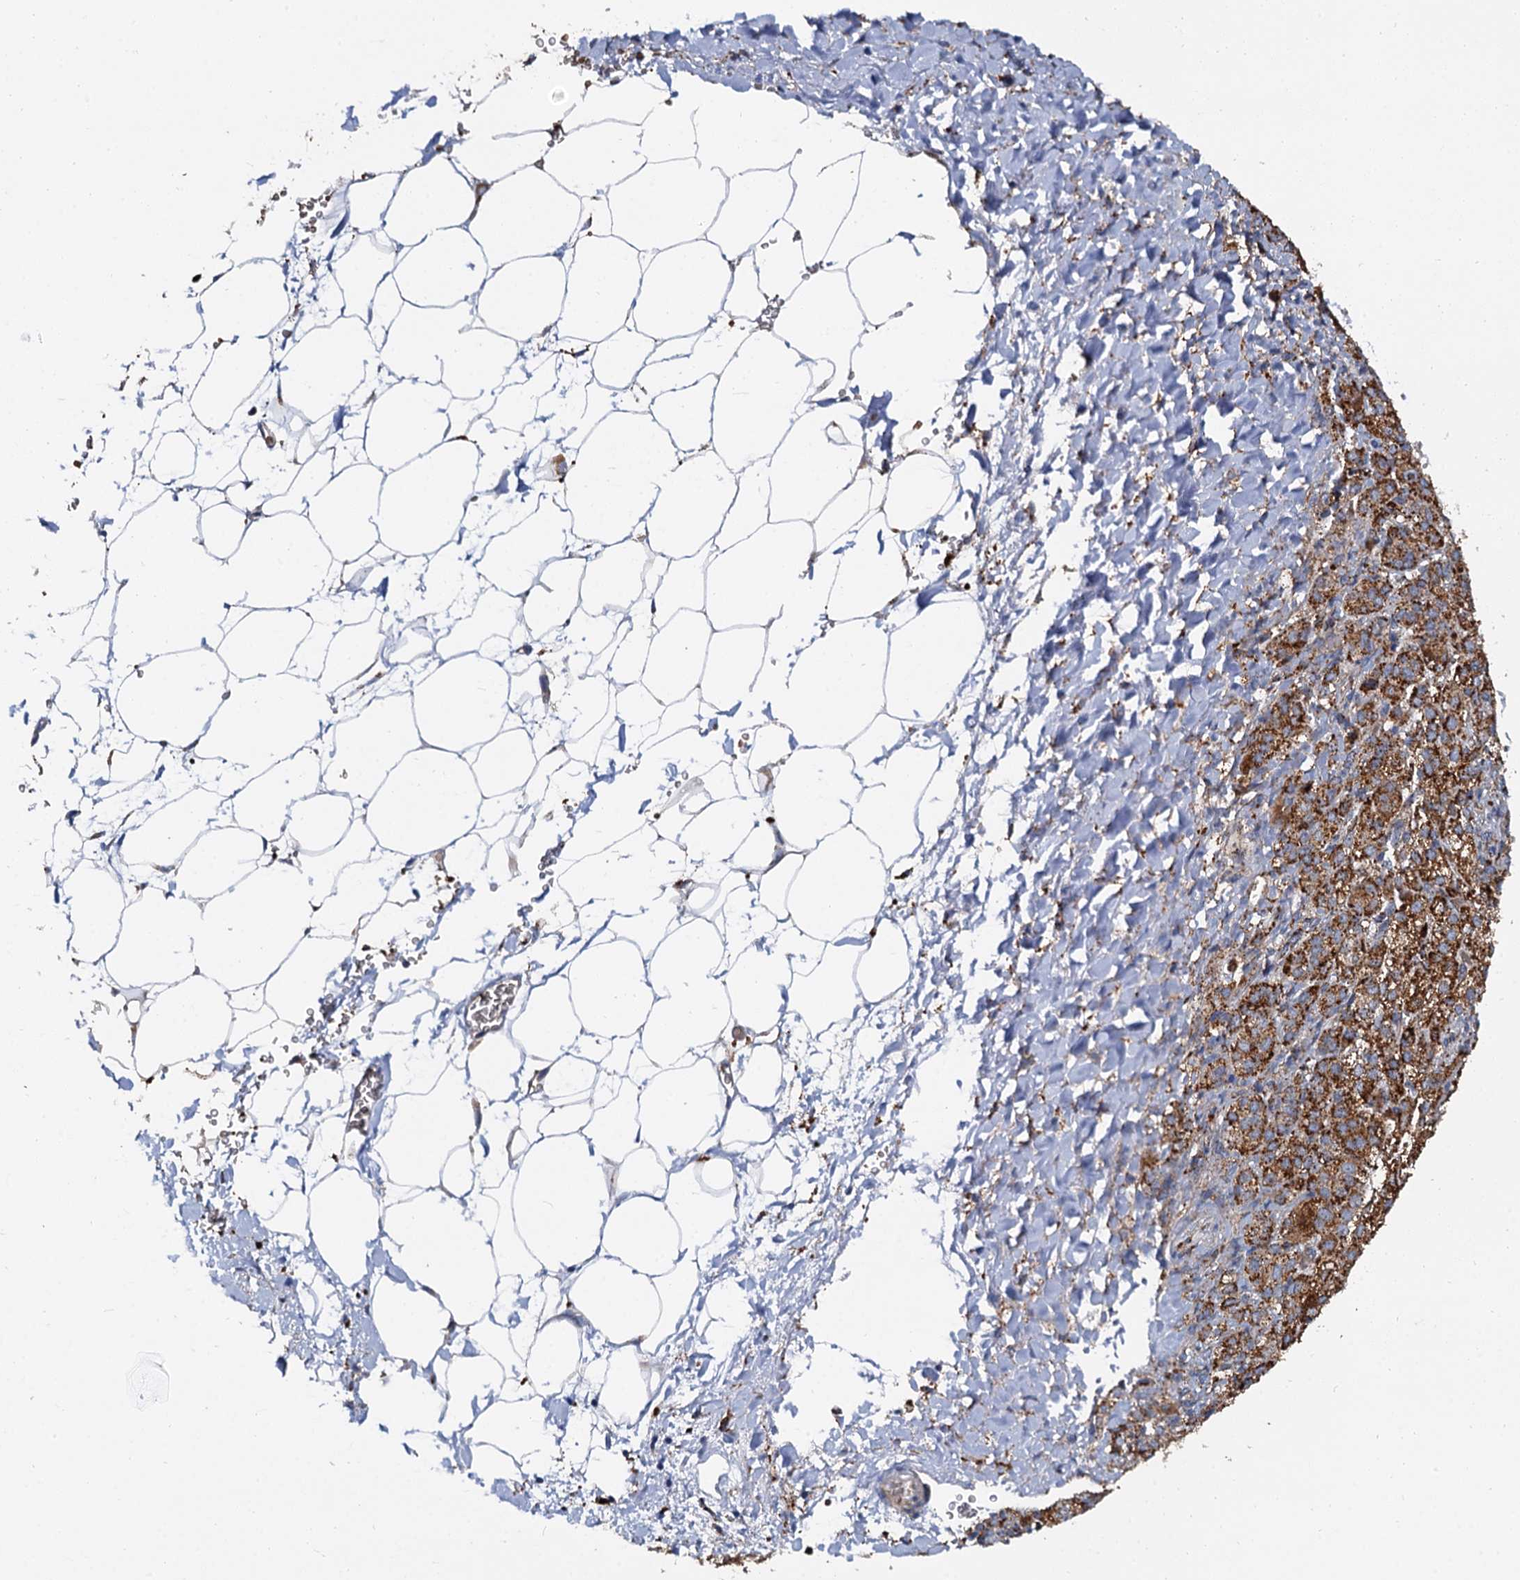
{"staining": {"intensity": "strong", "quantity": ">75%", "location": "cytoplasmic/membranous"}, "tissue": "adrenal gland", "cell_type": "Glandular cells", "image_type": "normal", "snomed": [{"axis": "morphology", "description": "Normal tissue, NOS"}, {"axis": "topography", "description": "Adrenal gland"}], "caption": "Normal adrenal gland shows strong cytoplasmic/membranous positivity in about >75% of glandular cells, visualized by immunohistochemistry. Immunohistochemistry (ihc) stains the protein in brown and the nuclei are stained blue.", "gene": "GBA1", "patient": {"sex": "female", "age": 57}}